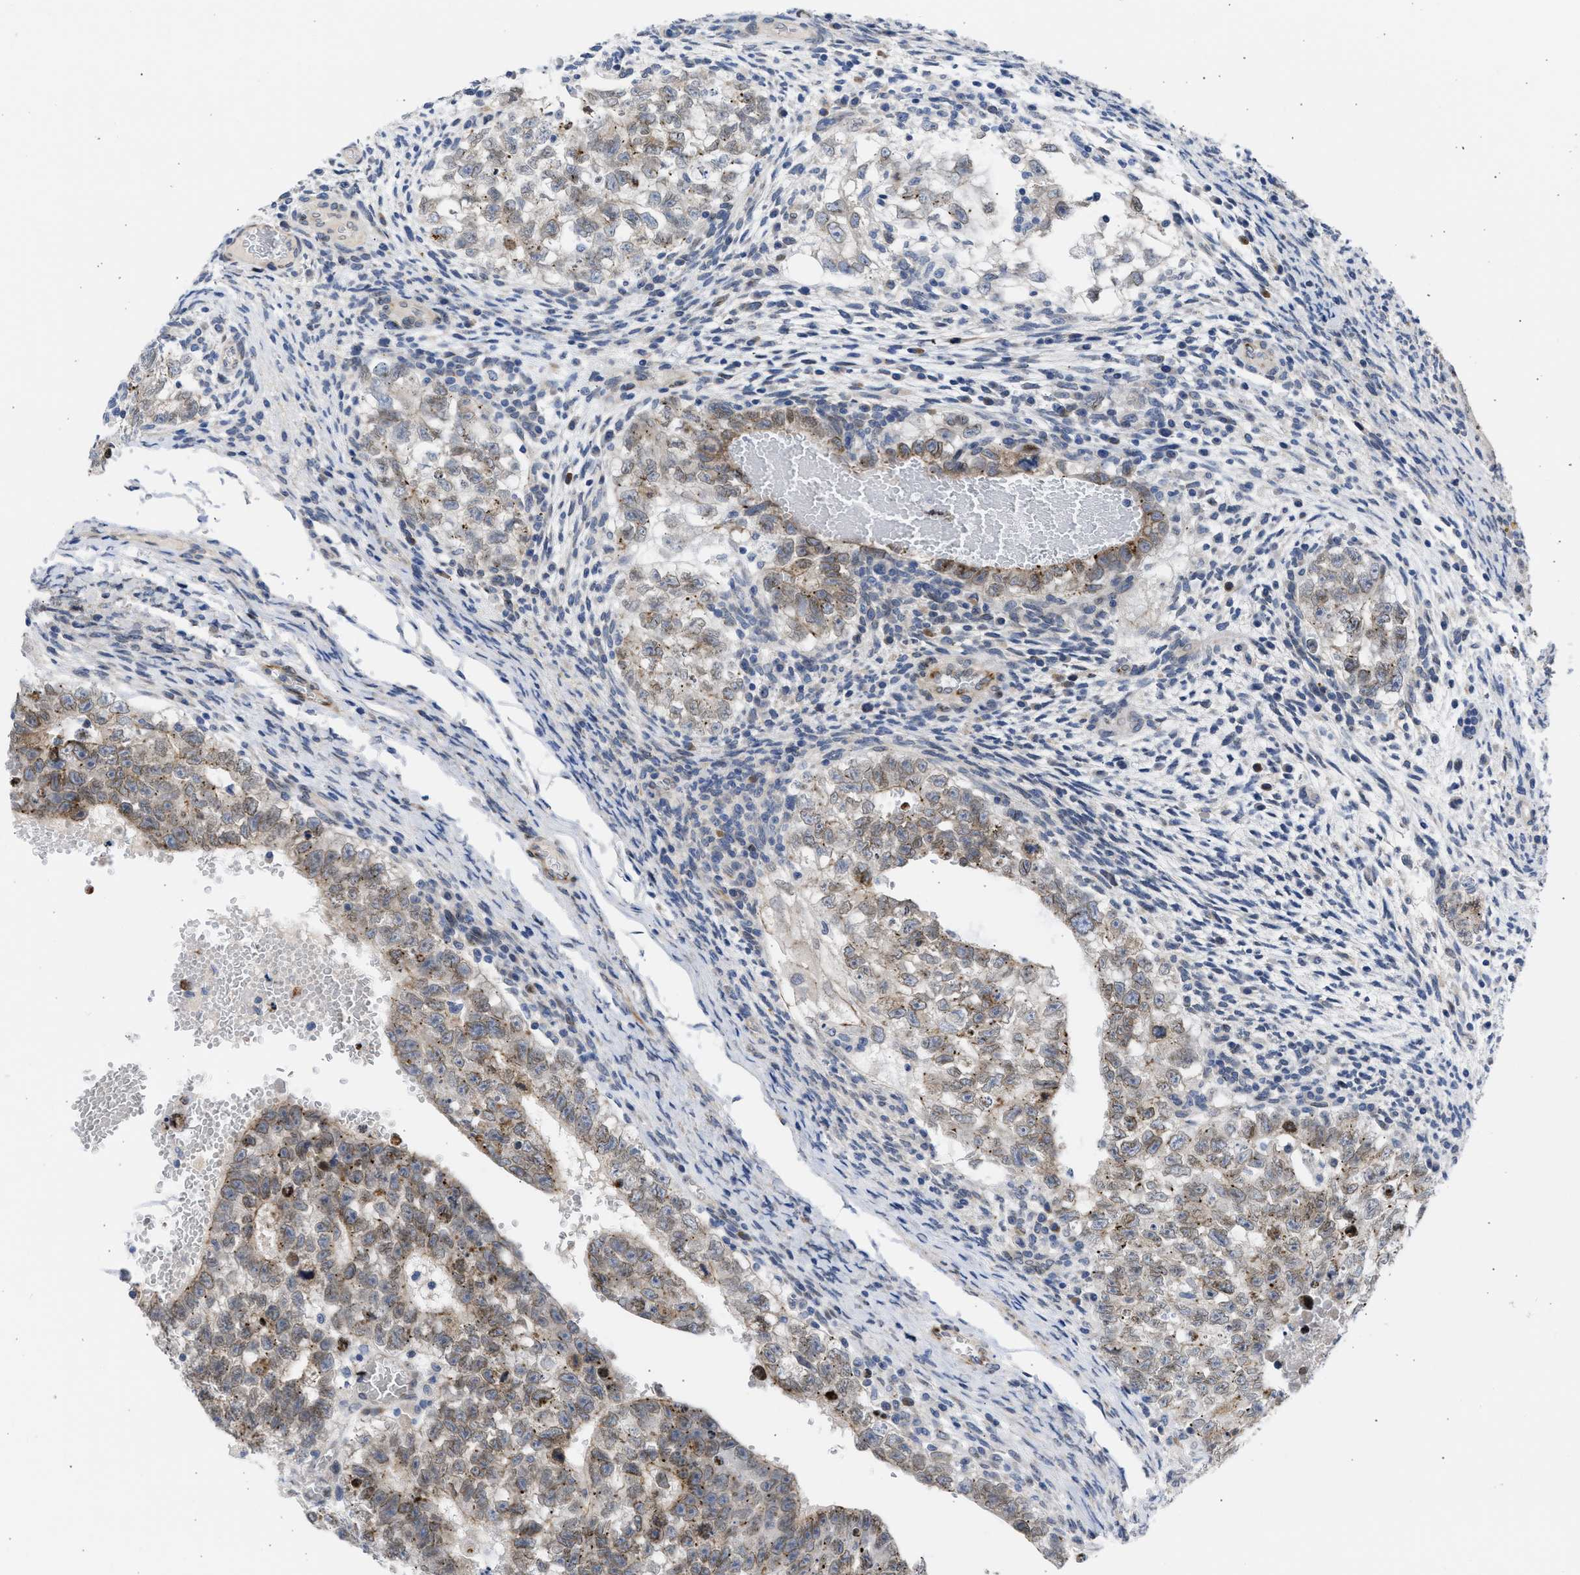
{"staining": {"intensity": "weak", "quantity": "25%-75%", "location": "cytoplasmic/membranous,nuclear"}, "tissue": "testis cancer", "cell_type": "Tumor cells", "image_type": "cancer", "snomed": [{"axis": "morphology", "description": "Seminoma, NOS"}, {"axis": "morphology", "description": "Carcinoma, Embryonal, NOS"}, {"axis": "topography", "description": "Testis"}], "caption": "High-power microscopy captured an immunohistochemistry (IHC) histopathology image of seminoma (testis), revealing weak cytoplasmic/membranous and nuclear staining in approximately 25%-75% of tumor cells.", "gene": "NUP35", "patient": {"sex": "male", "age": 38}}